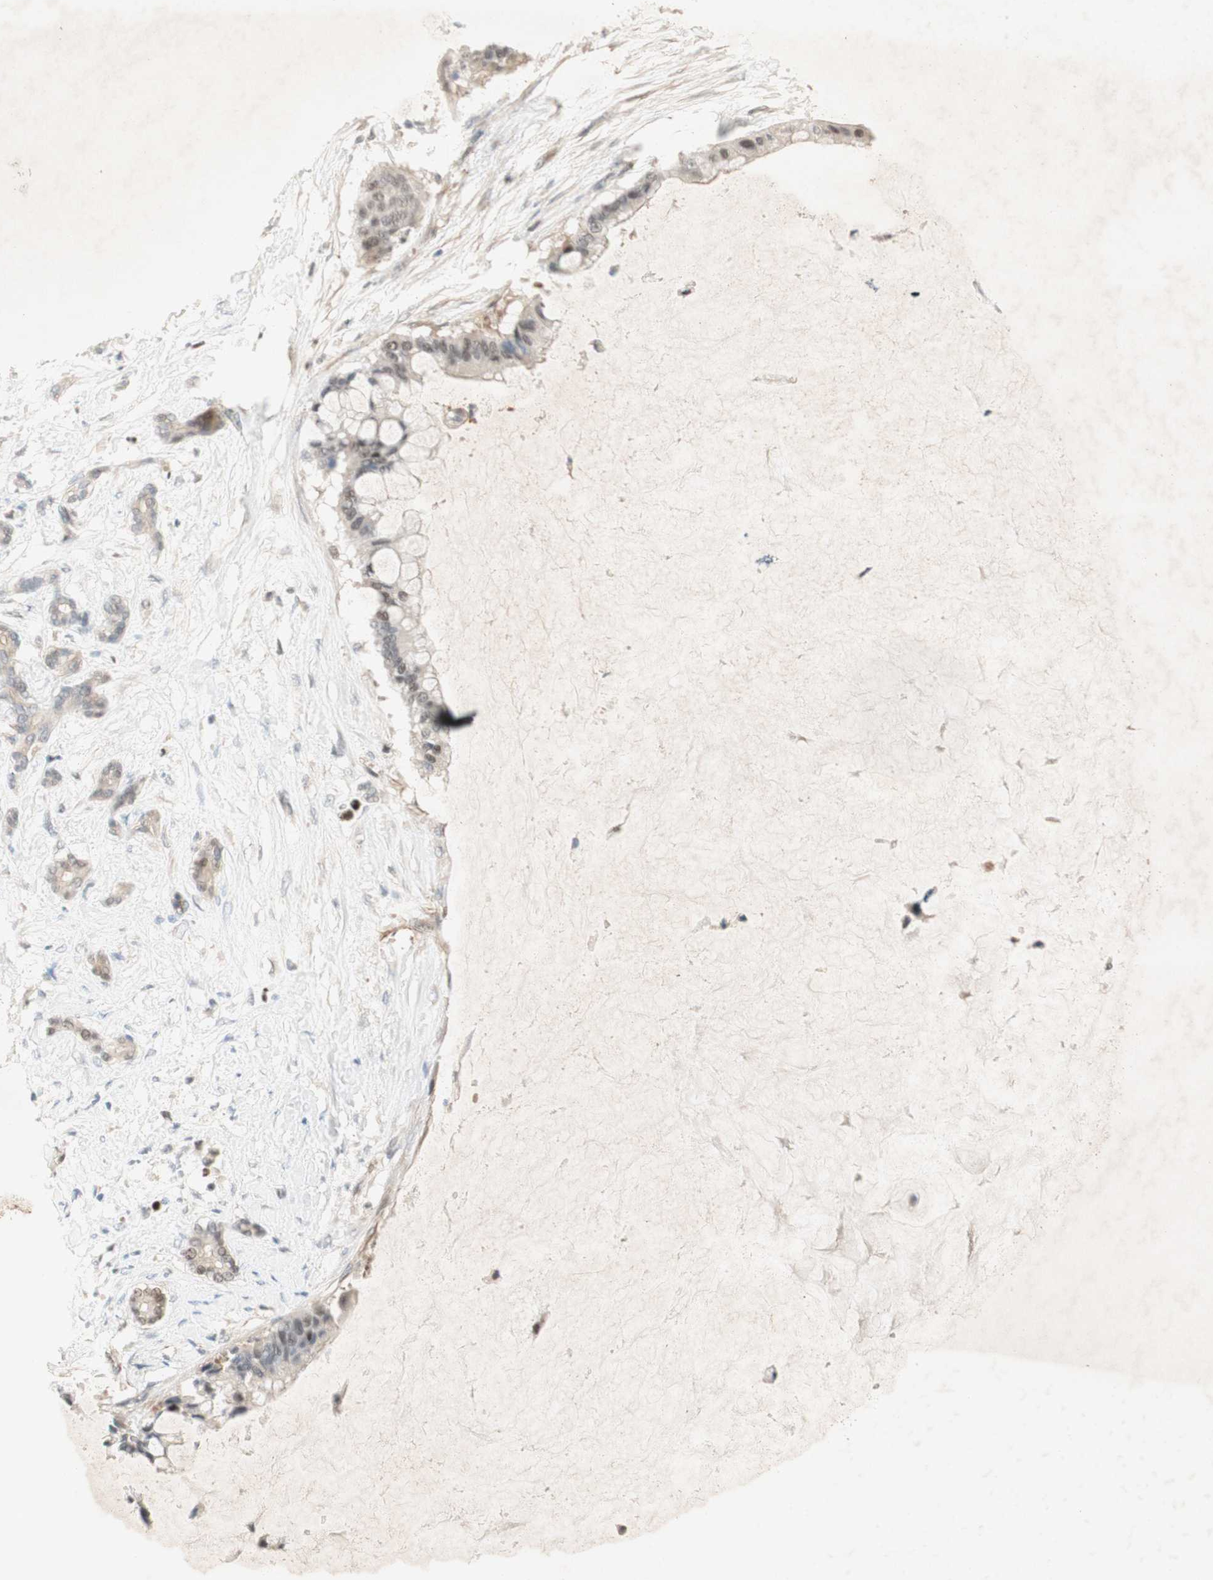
{"staining": {"intensity": "weak", "quantity": "<25%", "location": "nuclear"}, "tissue": "pancreatic cancer", "cell_type": "Tumor cells", "image_type": "cancer", "snomed": [{"axis": "morphology", "description": "Adenocarcinoma, NOS"}, {"axis": "topography", "description": "Pancreas"}], "caption": "Immunohistochemistry (IHC) histopathology image of neoplastic tissue: human pancreatic cancer stained with DAB (3,3'-diaminobenzidine) demonstrates no significant protein staining in tumor cells.", "gene": "RFNG", "patient": {"sex": "male", "age": 41}}